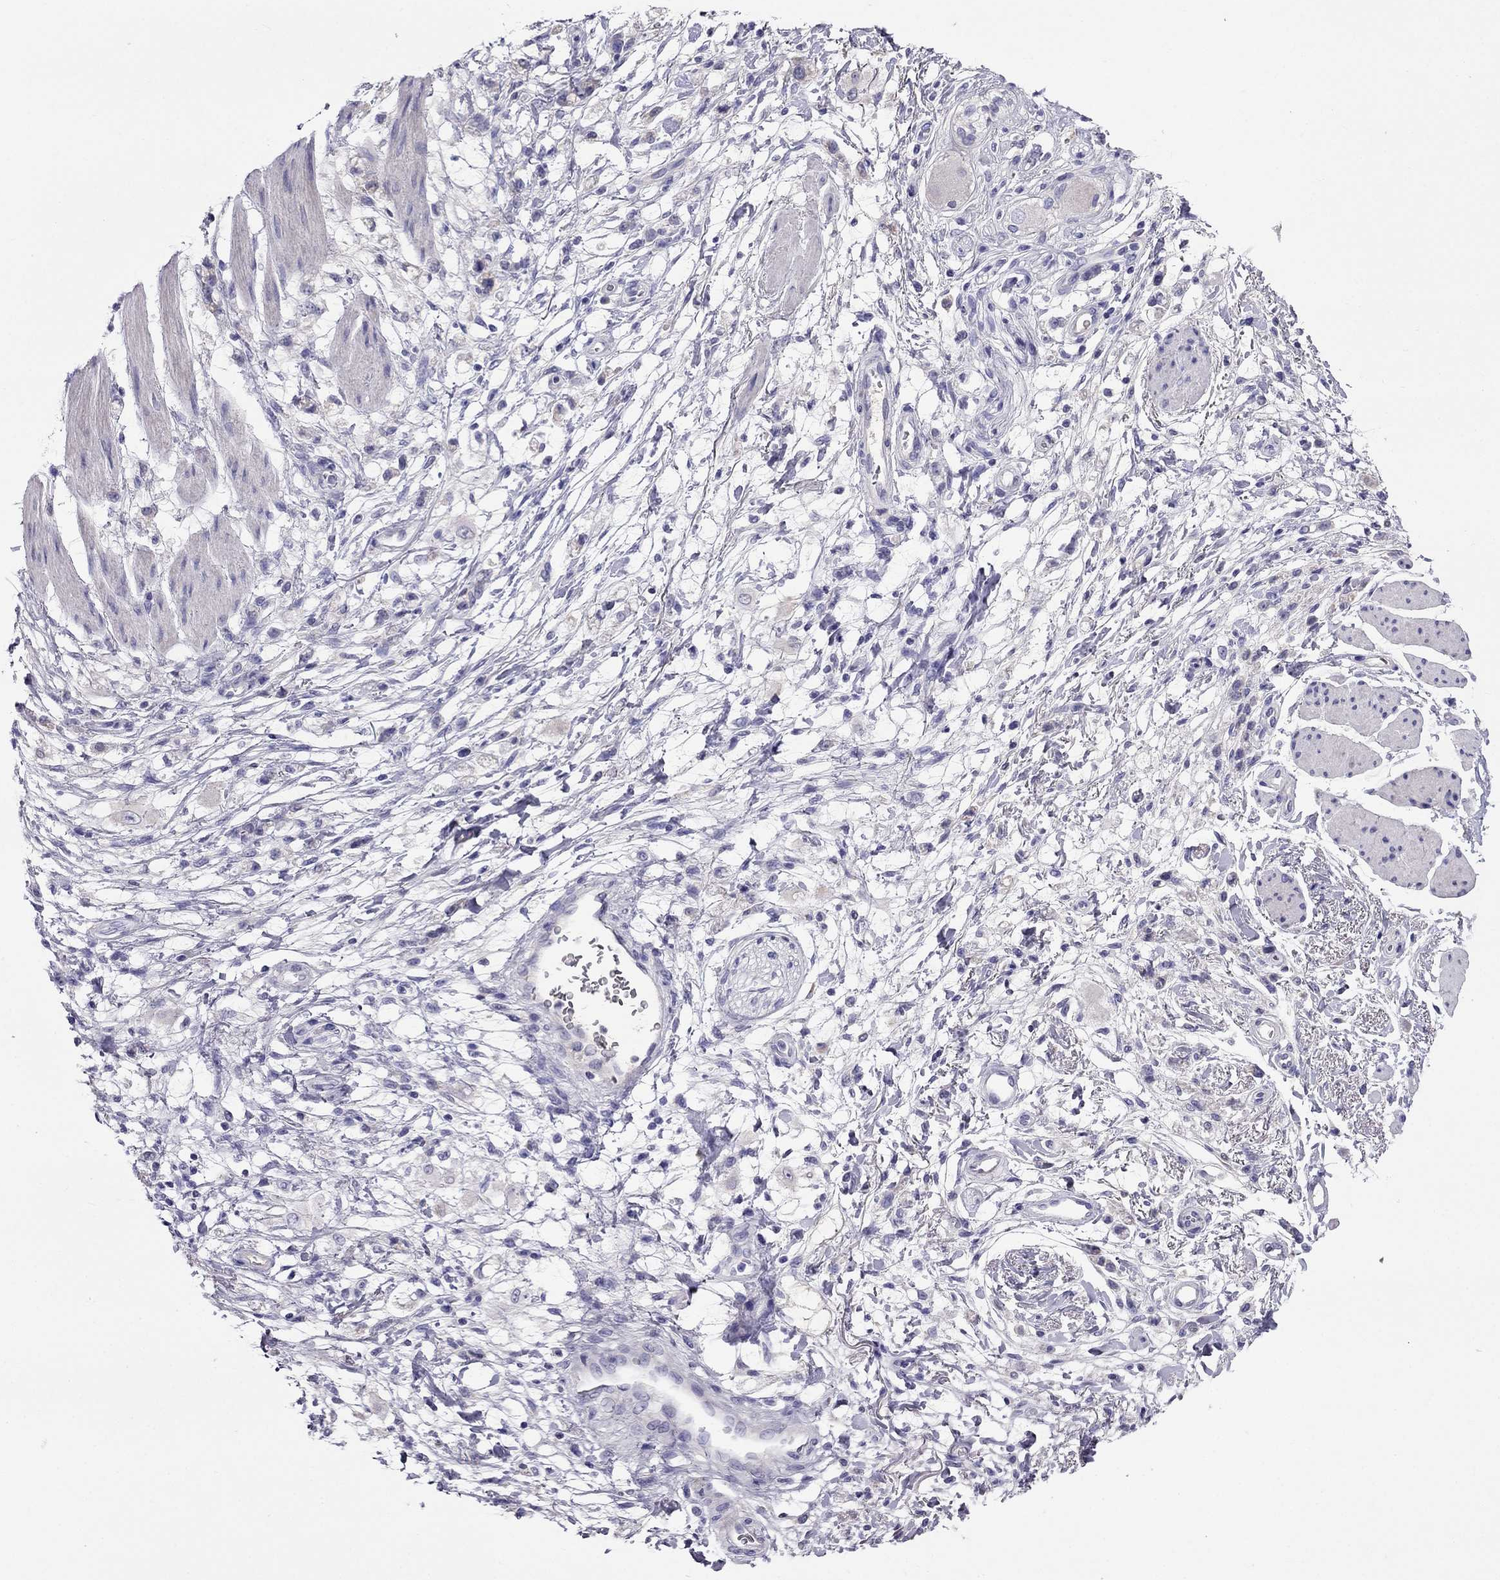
{"staining": {"intensity": "negative", "quantity": "none", "location": "none"}, "tissue": "stomach cancer", "cell_type": "Tumor cells", "image_type": "cancer", "snomed": [{"axis": "morphology", "description": "Adenocarcinoma, NOS"}, {"axis": "topography", "description": "Stomach"}], "caption": "IHC photomicrograph of stomach cancer stained for a protein (brown), which exhibits no positivity in tumor cells.", "gene": "TBC1D21", "patient": {"sex": "female", "age": 60}}